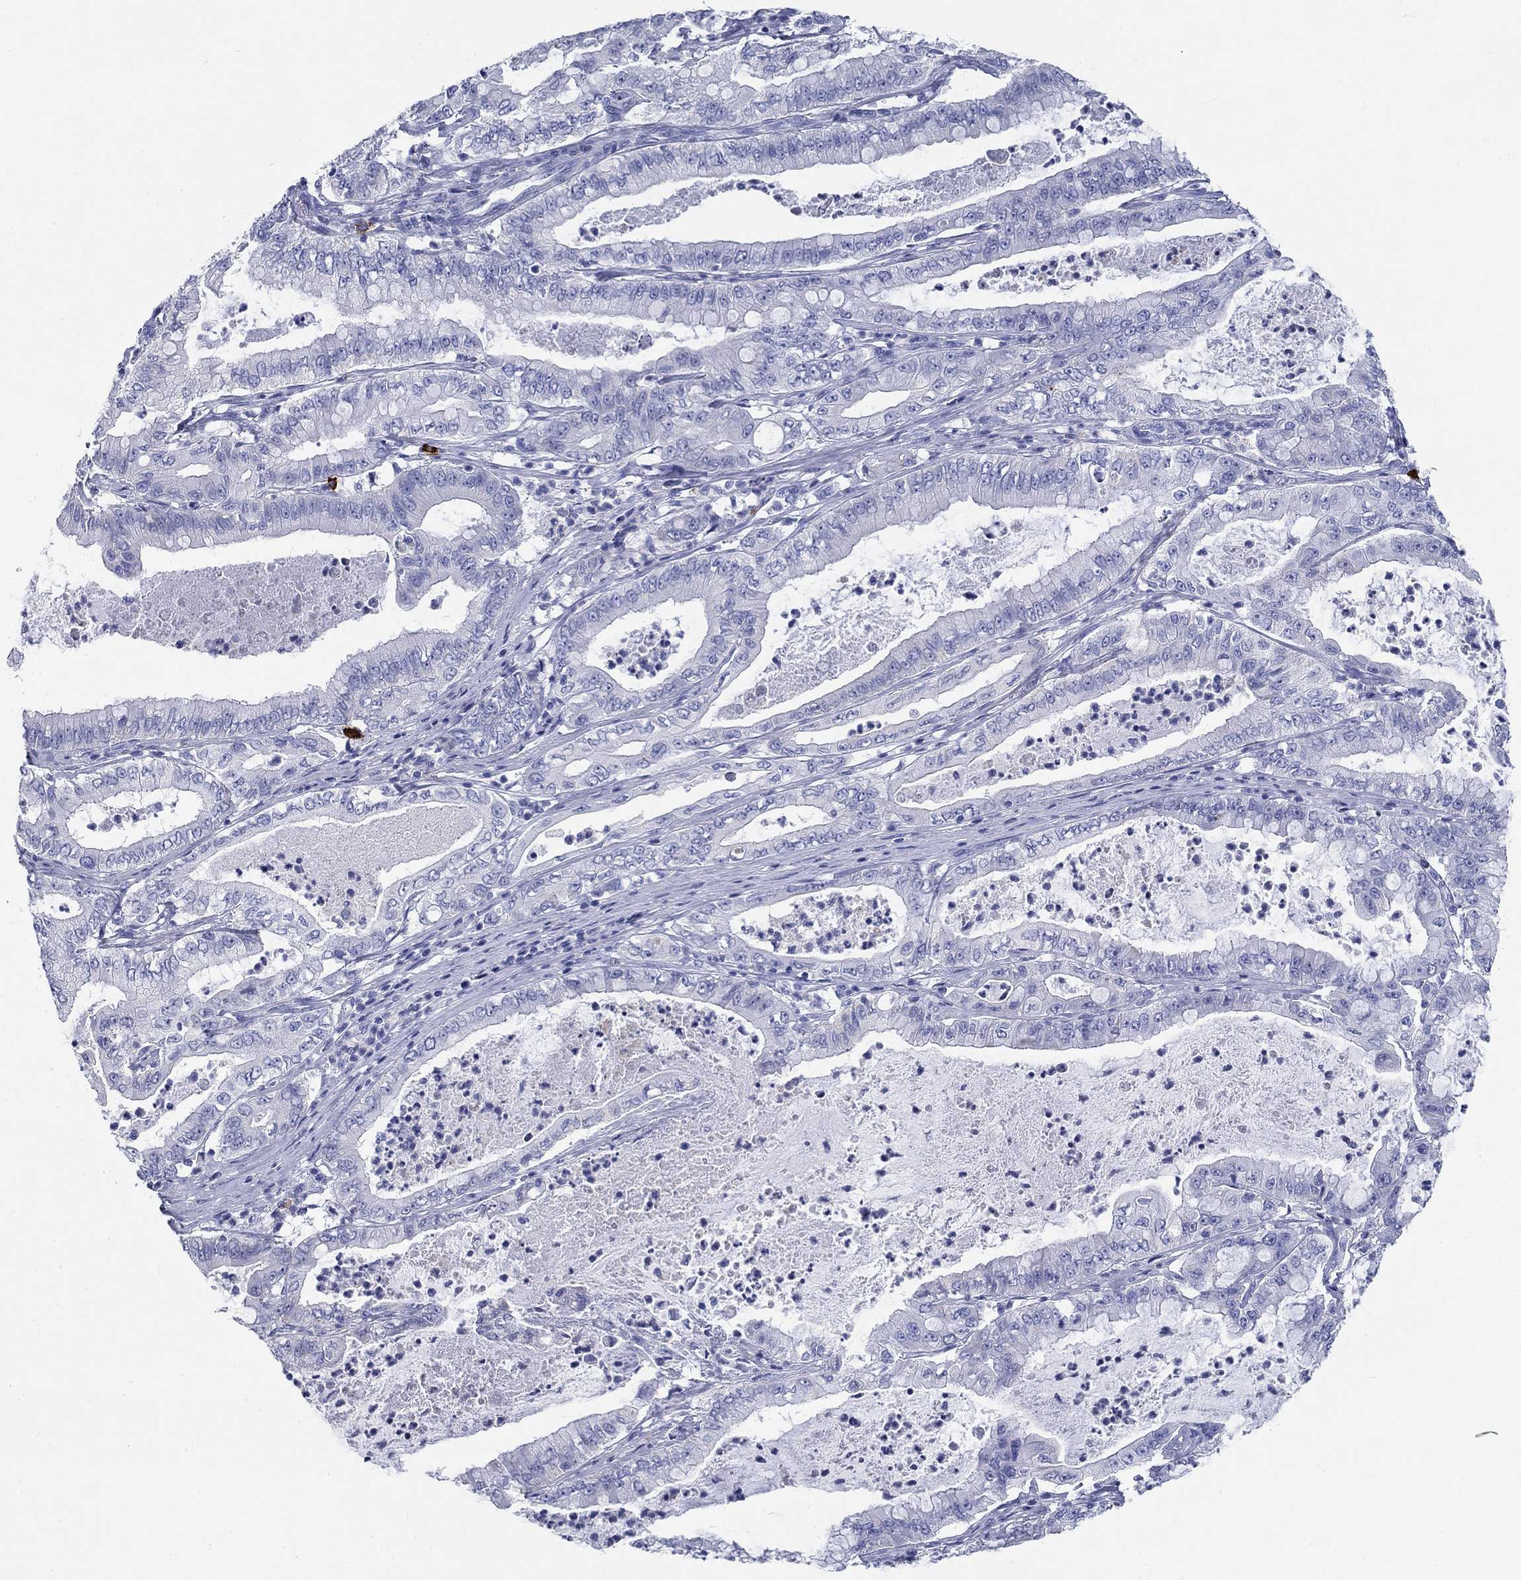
{"staining": {"intensity": "negative", "quantity": "none", "location": "none"}, "tissue": "pancreatic cancer", "cell_type": "Tumor cells", "image_type": "cancer", "snomed": [{"axis": "morphology", "description": "Adenocarcinoma, NOS"}, {"axis": "topography", "description": "Pancreas"}], "caption": "DAB (3,3'-diaminobenzidine) immunohistochemical staining of human adenocarcinoma (pancreatic) displays no significant expression in tumor cells.", "gene": "CD40LG", "patient": {"sex": "male", "age": 71}}